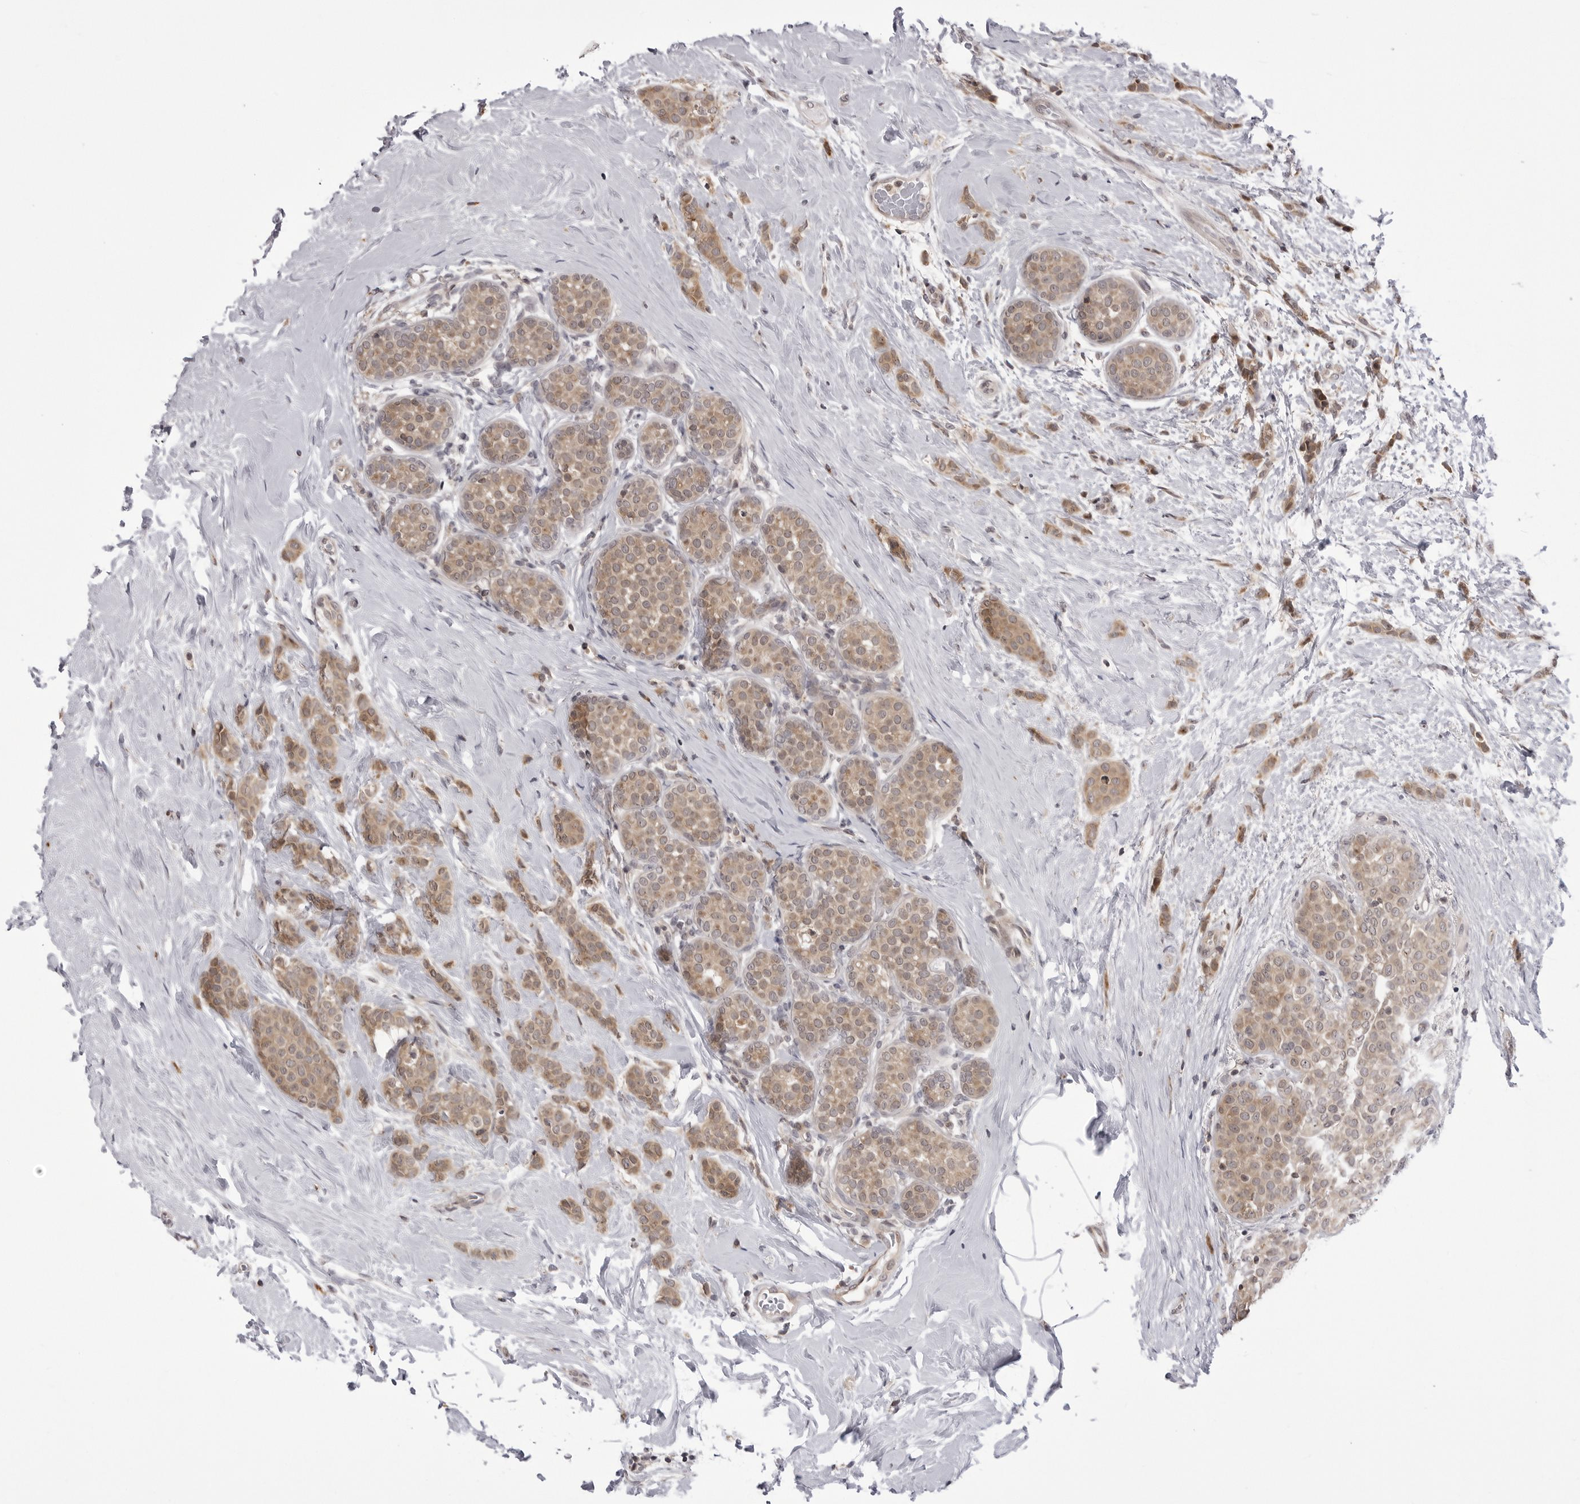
{"staining": {"intensity": "weak", "quantity": ">75%", "location": "cytoplasmic/membranous"}, "tissue": "breast cancer", "cell_type": "Tumor cells", "image_type": "cancer", "snomed": [{"axis": "morphology", "description": "Lobular carcinoma, in situ"}, {"axis": "morphology", "description": "Lobular carcinoma"}, {"axis": "topography", "description": "Breast"}], "caption": "Immunohistochemistry photomicrograph of lobular carcinoma in situ (breast) stained for a protein (brown), which displays low levels of weak cytoplasmic/membranous staining in approximately >75% of tumor cells.", "gene": "PTK2B", "patient": {"sex": "female", "age": 41}}